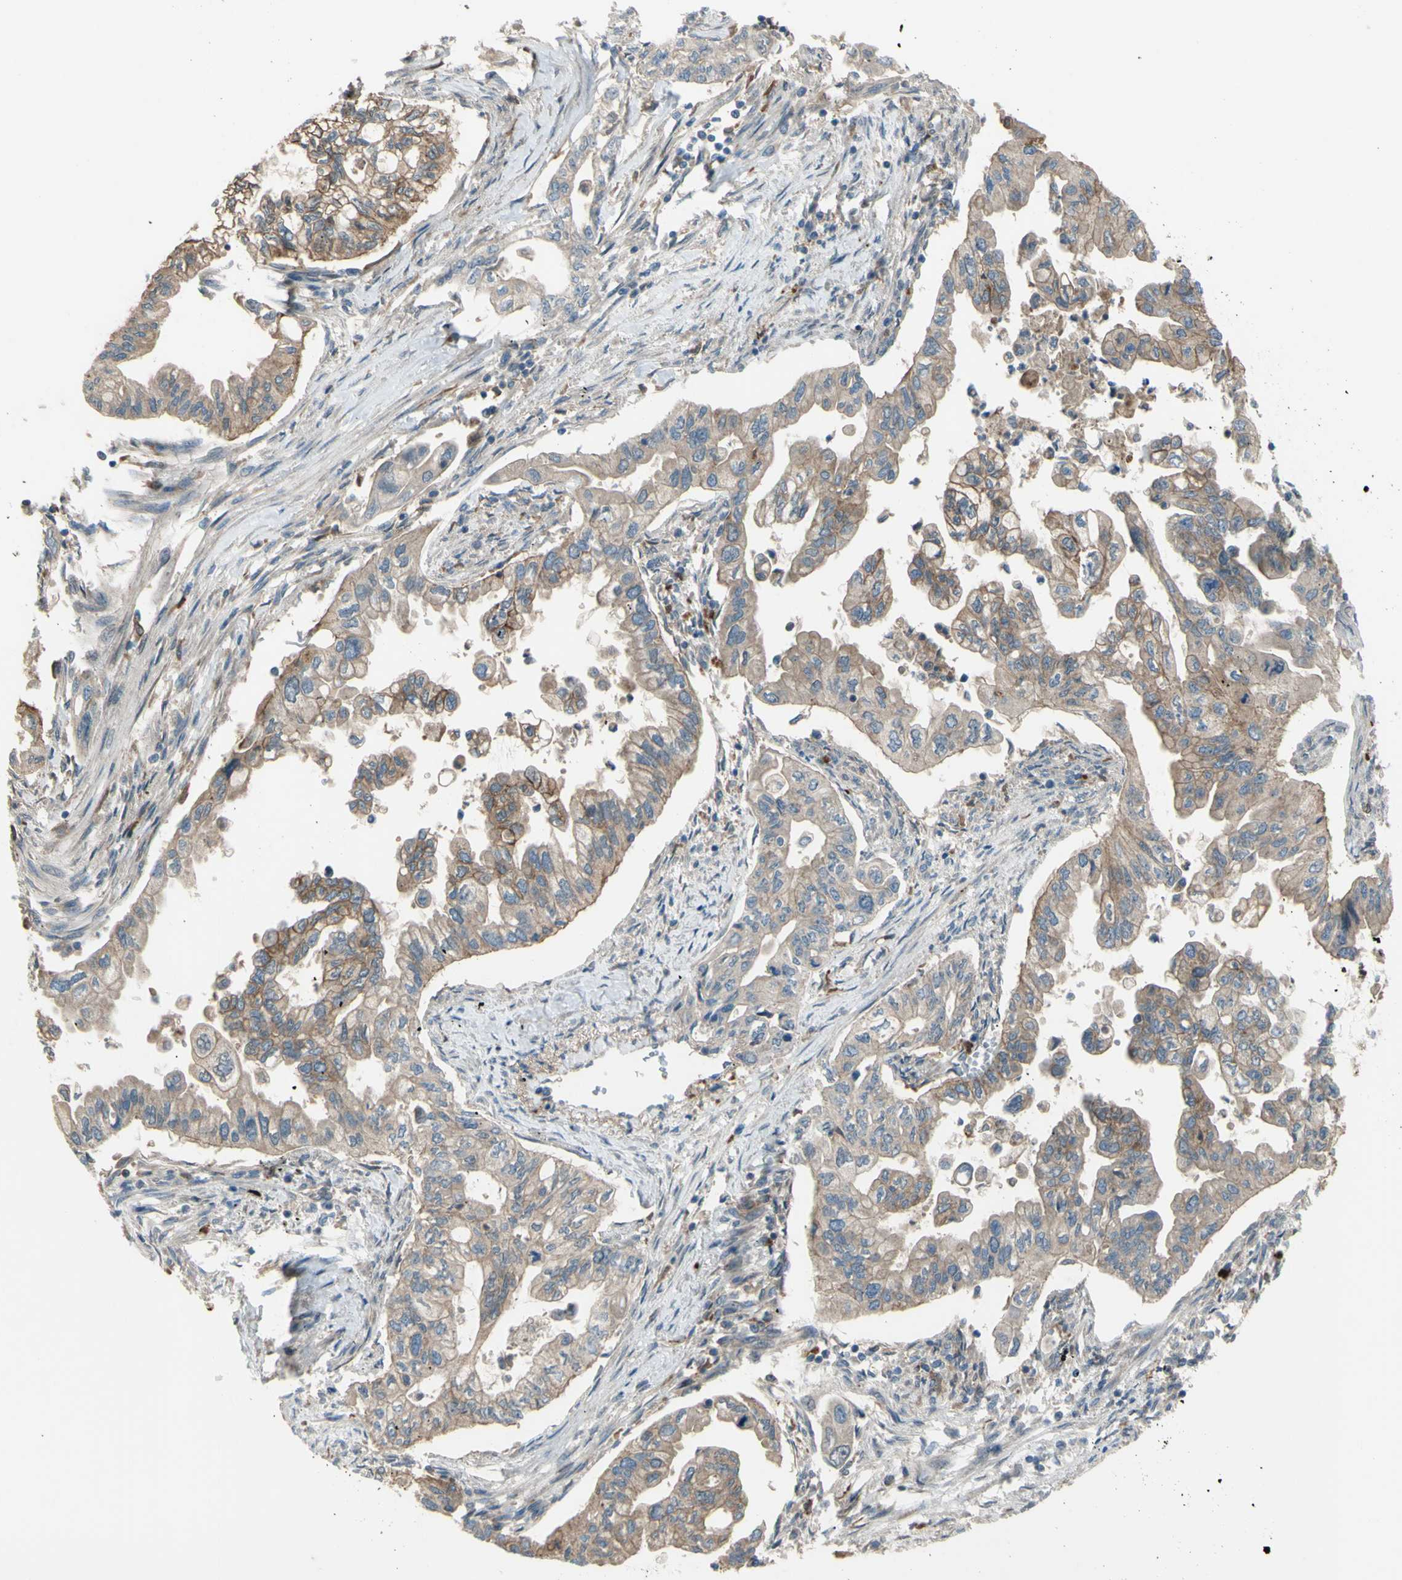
{"staining": {"intensity": "moderate", "quantity": ">75%", "location": "cytoplasmic/membranous"}, "tissue": "pancreatic cancer", "cell_type": "Tumor cells", "image_type": "cancer", "snomed": [{"axis": "morphology", "description": "Normal tissue, NOS"}, {"axis": "topography", "description": "Pancreas"}], "caption": "Pancreatic cancer tissue displays moderate cytoplasmic/membranous positivity in approximately >75% of tumor cells, visualized by immunohistochemistry.", "gene": "AFP", "patient": {"sex": "male", "age": 42}}